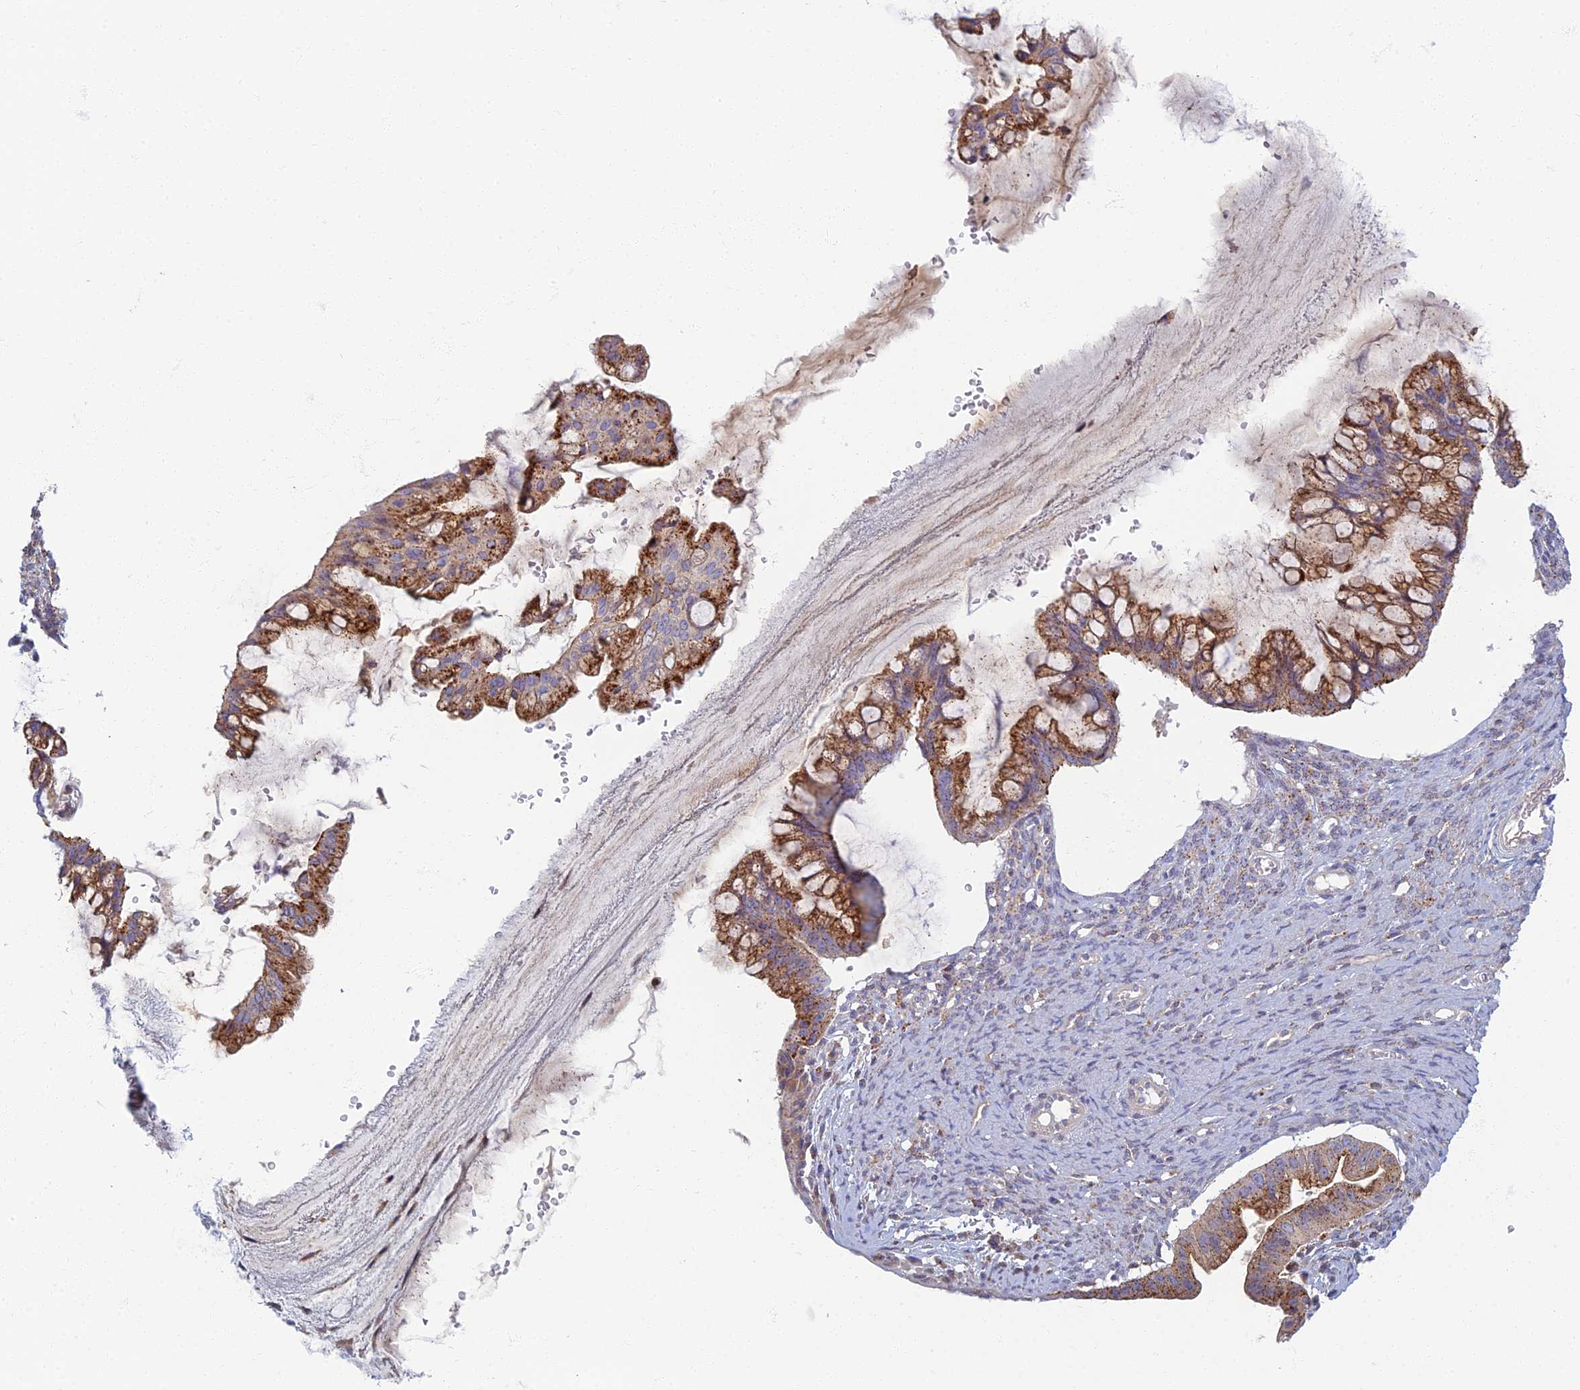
{"staining": {"intensity": "strong", "quantity": ">75%", "location": "cytoplasmic/membranous"}, "tissue": "ovarian cancer", "cell_type": "Tumor cells", "image_type": "cancer", "snomed": [{"axis": "morphology", "description": "Cystadenocarcinoma, mucinous, NOS"}, {"axis": "topography", "description": "Ovary"}], "caption": "Immunohistochemistry (IHC) of ovarian mucinous cystadenocarcinoma demonstrates high levels of strong cytoplasmic/membranous positivity in about >75% of tumor cells.", "gene": "CHMP4B", "patient": {"sex": "female", "age": 73}}